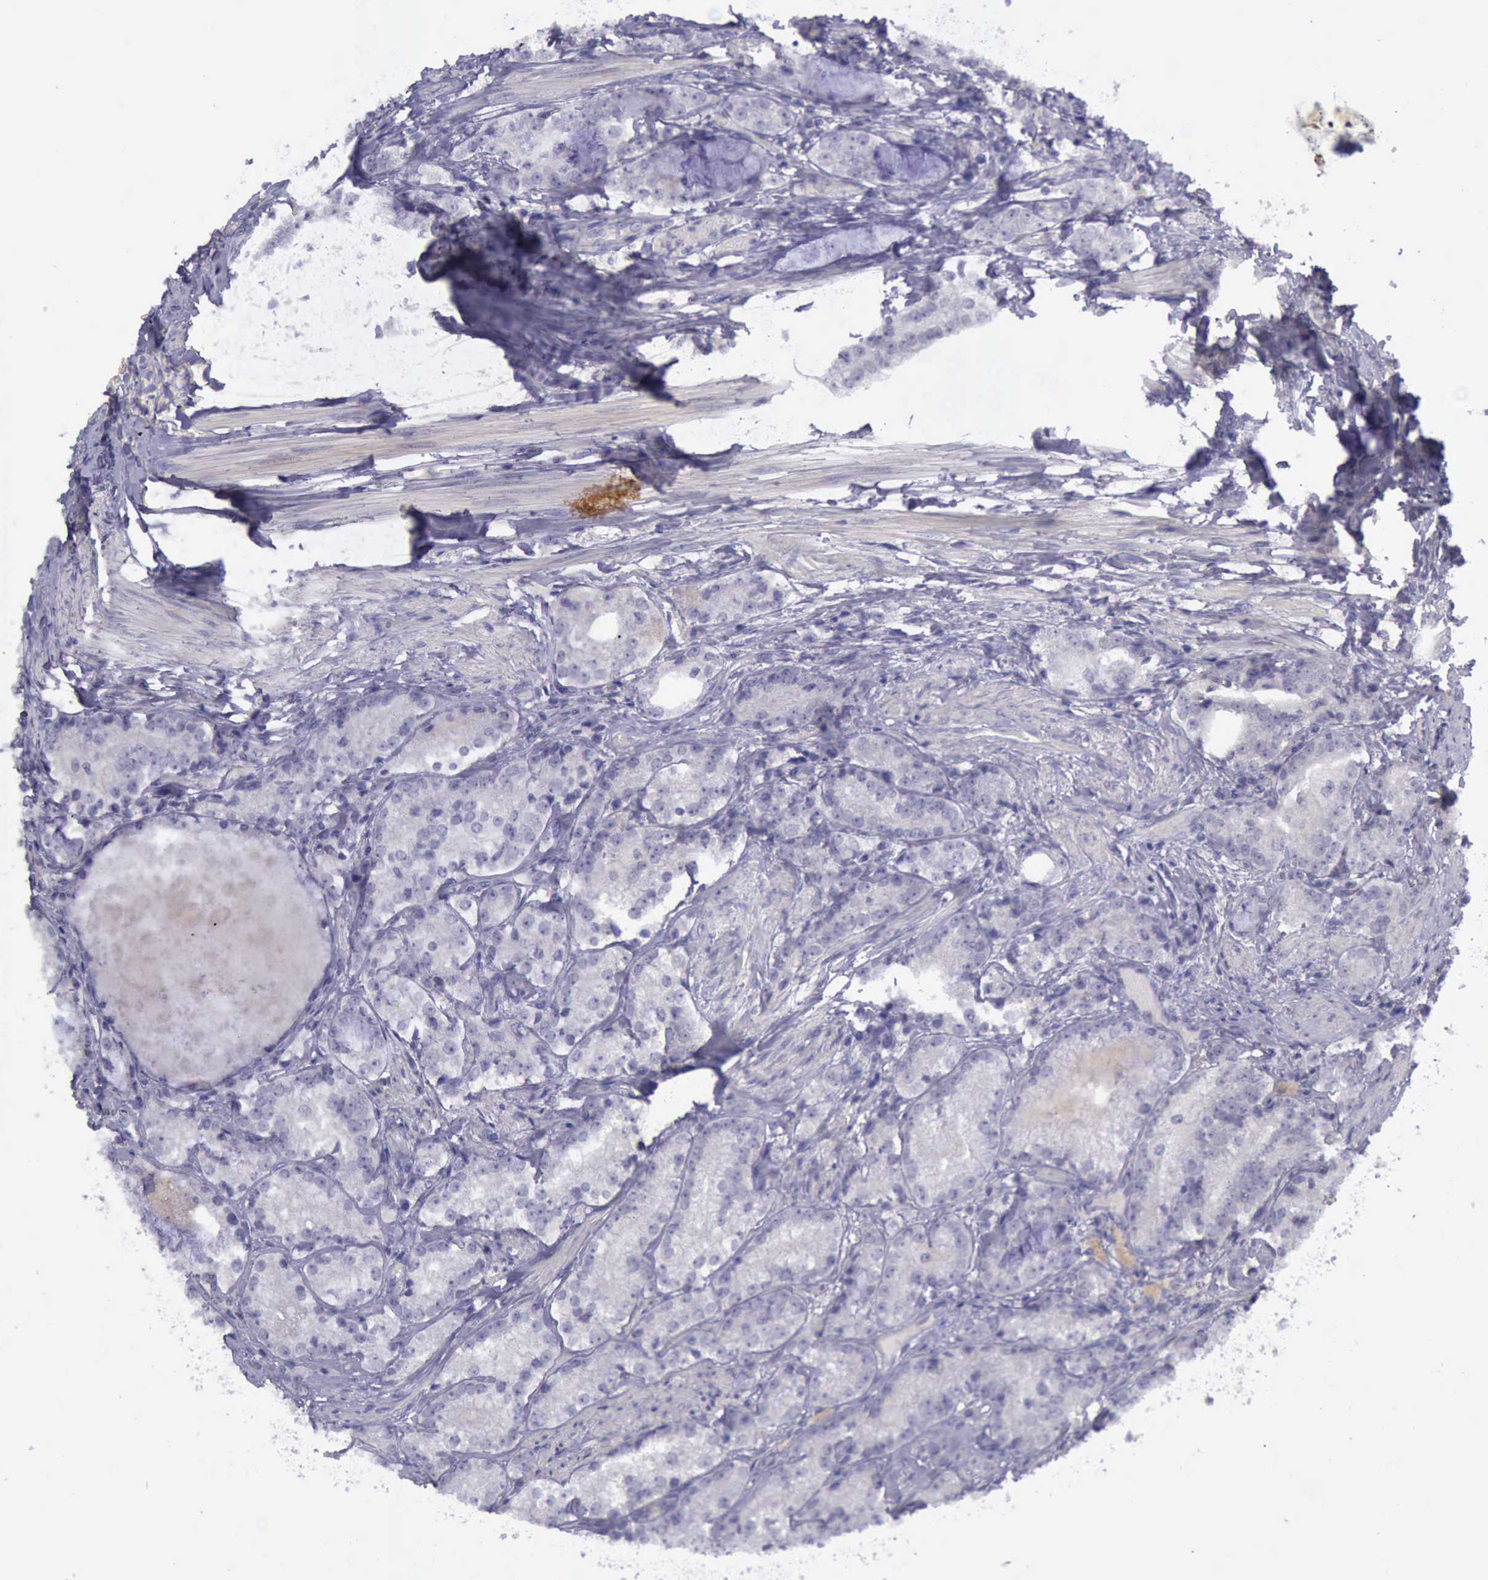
{"staining": {"intensity": "negative", "quantity": "none", "location": "none"}, "tissue": "prostate cancer", "cell_type": "Tumor cells", "image_type": "cancer", "snomed": [{"axis": "morphology", "description": "Adenocarcinoma, High grade"}, {"axis": "topography", "description": "Prostate"}], "caption": "DAB immunohistochemical staining of prostate cancer exhibits no significant positivity in tumor cells.", "gene": "ARNT2", "patient": {"sex": "male", "age": 63}}